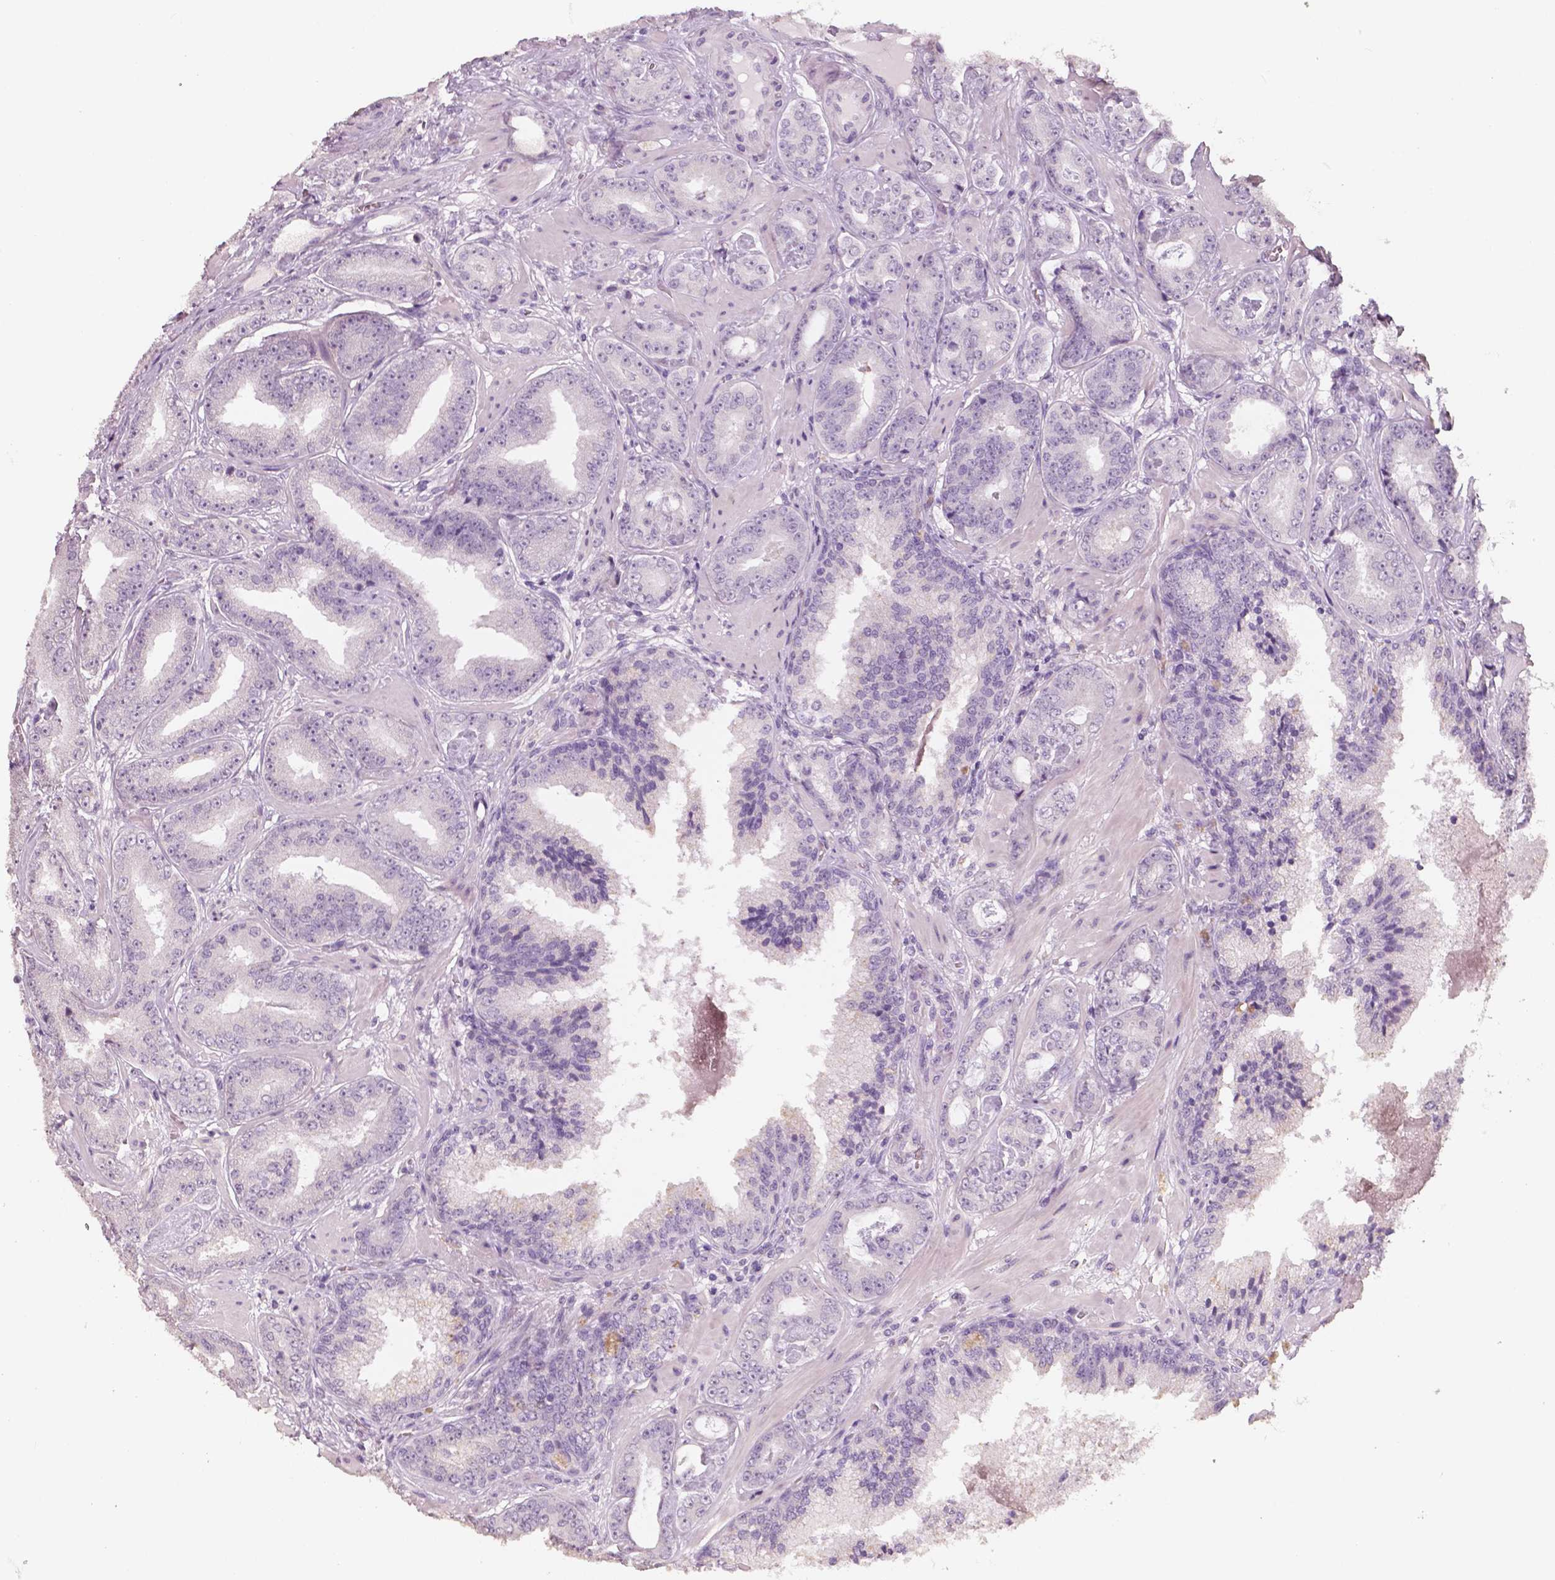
{"staining": {"intensity": "negative", "quantity": "none", "location": "none"}, "tissue": "prostate cancer", "cell_type": "Tumor cells", "image_type": "cancer", "snomed": [{"axis": "morphology", "description": "Adenocarcinoma, Low grade"}, {"axis": "topography", "description": "Prostate"}], "caption": "Tumor cells show no significant expression in prostate low-grade adenocarcinoma. (Immunohistochemistry, brightfield microscopy, high magnification).", "gene": "NECAB1", "patient": {"sex": "male", "age": 60}}